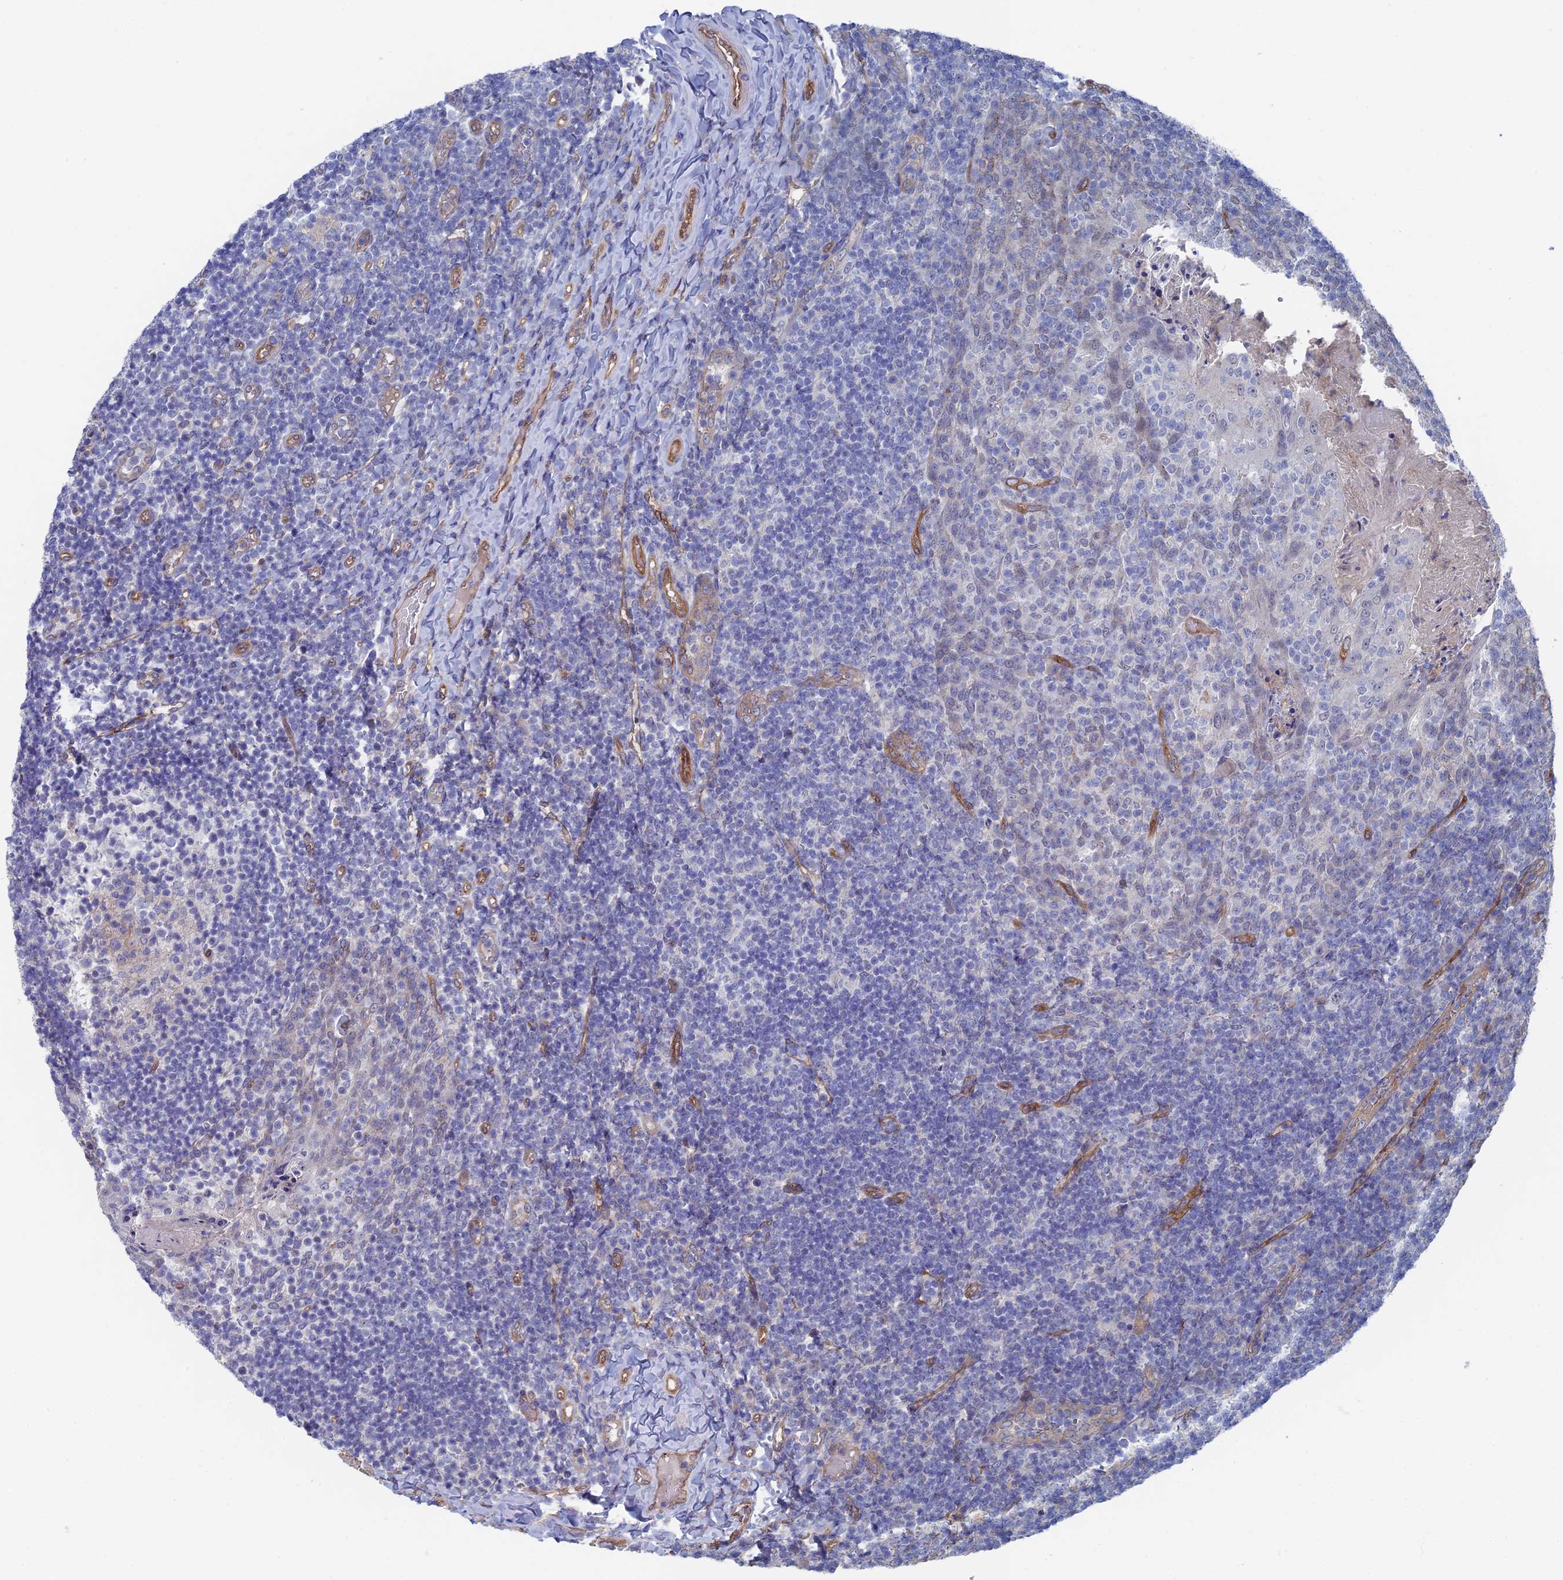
{"staining": {"intensity": "negative", "quantity": "none", "location": "none"}, "tissue": "tonsil", "cell_type": "Germinal center cells", "image_type": "normal", "snomed": [{"axis": "morphology", "description": "Normal tissue, NOS"}, {"axis": "topography", "description": "Tonsil"}], "caption": "DAB immunohistochemical staining of normal human tonsil demonstrates no significant positivity in germinal center cells. (DAB immunohistochemistry (IHC), high magnification).", "gene": "ARAP3", "patient": {"sex": "female", "age": 10}}